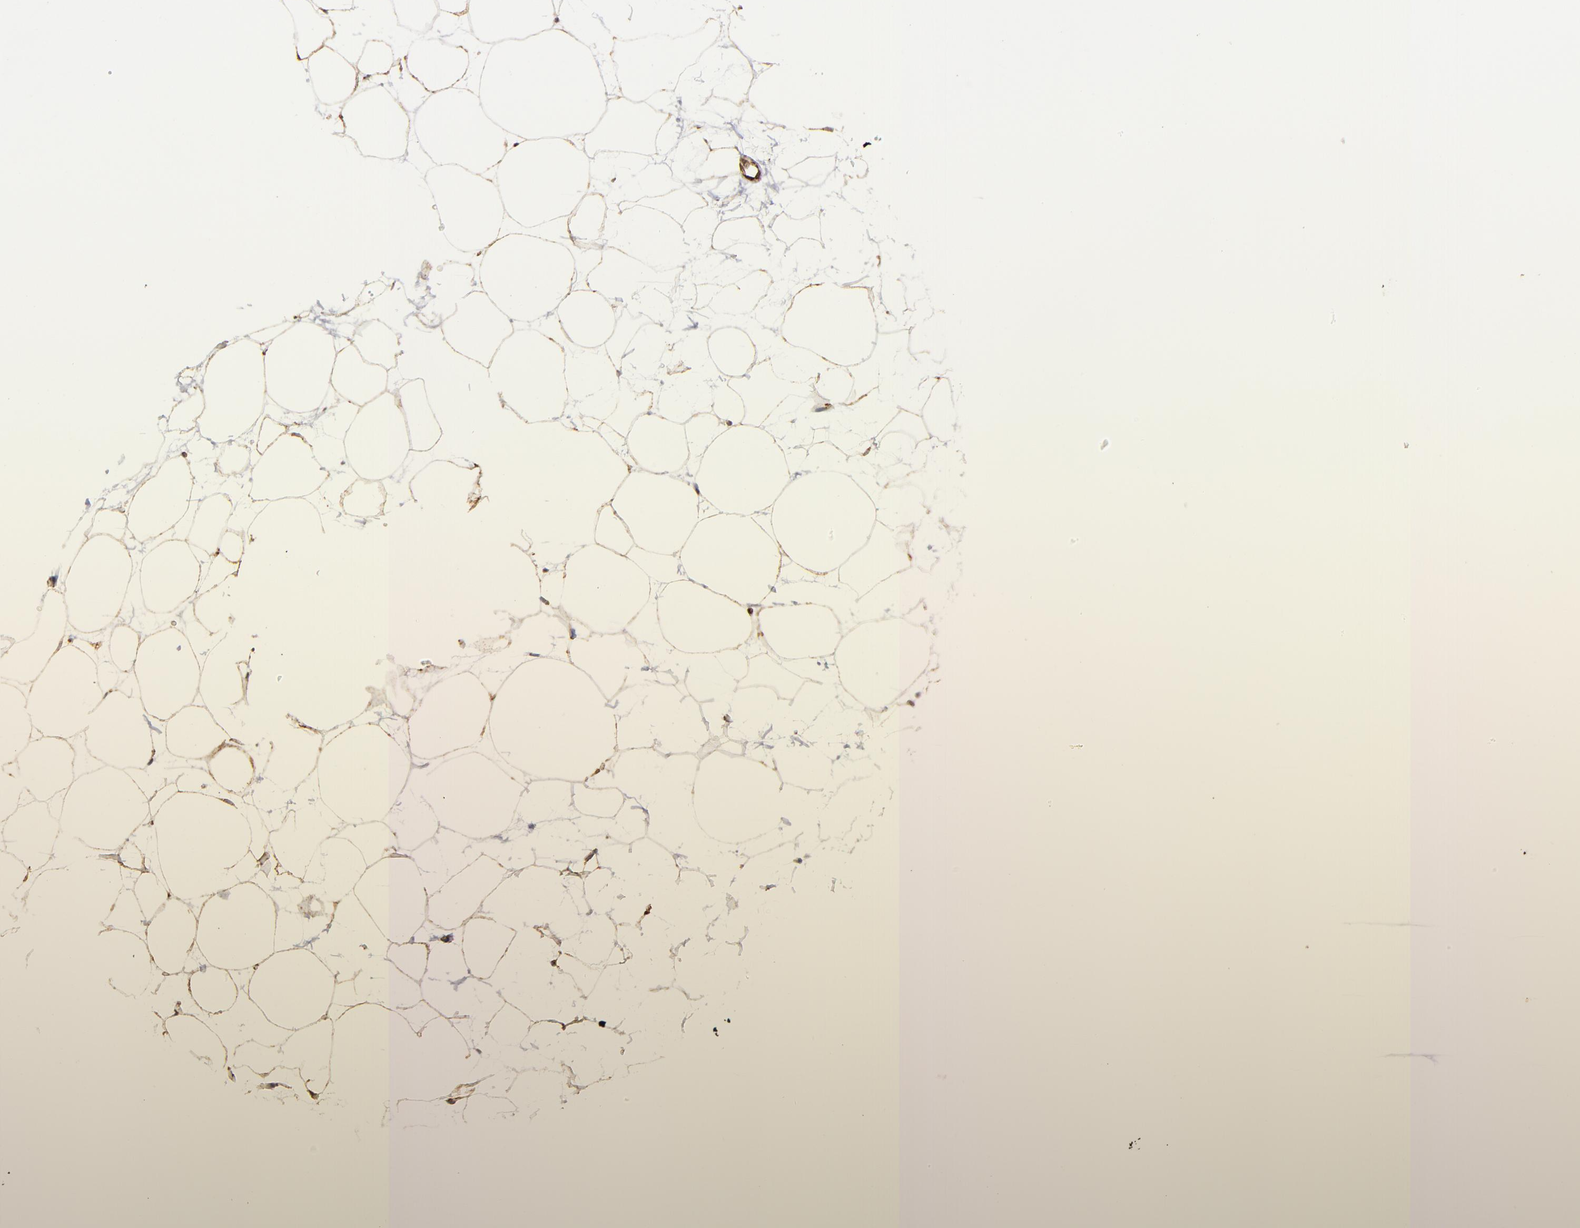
{"staining": {"intensity": "moderate", "quantity": ">75%", "location": "cytoplasmic/membranous"}, "tissue": "adipose tissue", "cell_type": "Adipocytes", "image_type": "normal", "snomed": [{"axis": "morphology", "description": "Normal tissue, NOS"}, {"axis": "topography", "description": "Breast"}], "caption": "Adipose tissue stained with a brown dye reveals moderate cytoplasmic/membranous positive positivity in approximately >75% of adipocytes.", "gene": "KTN1", "patient": {"sex": "female", "age": 22}}